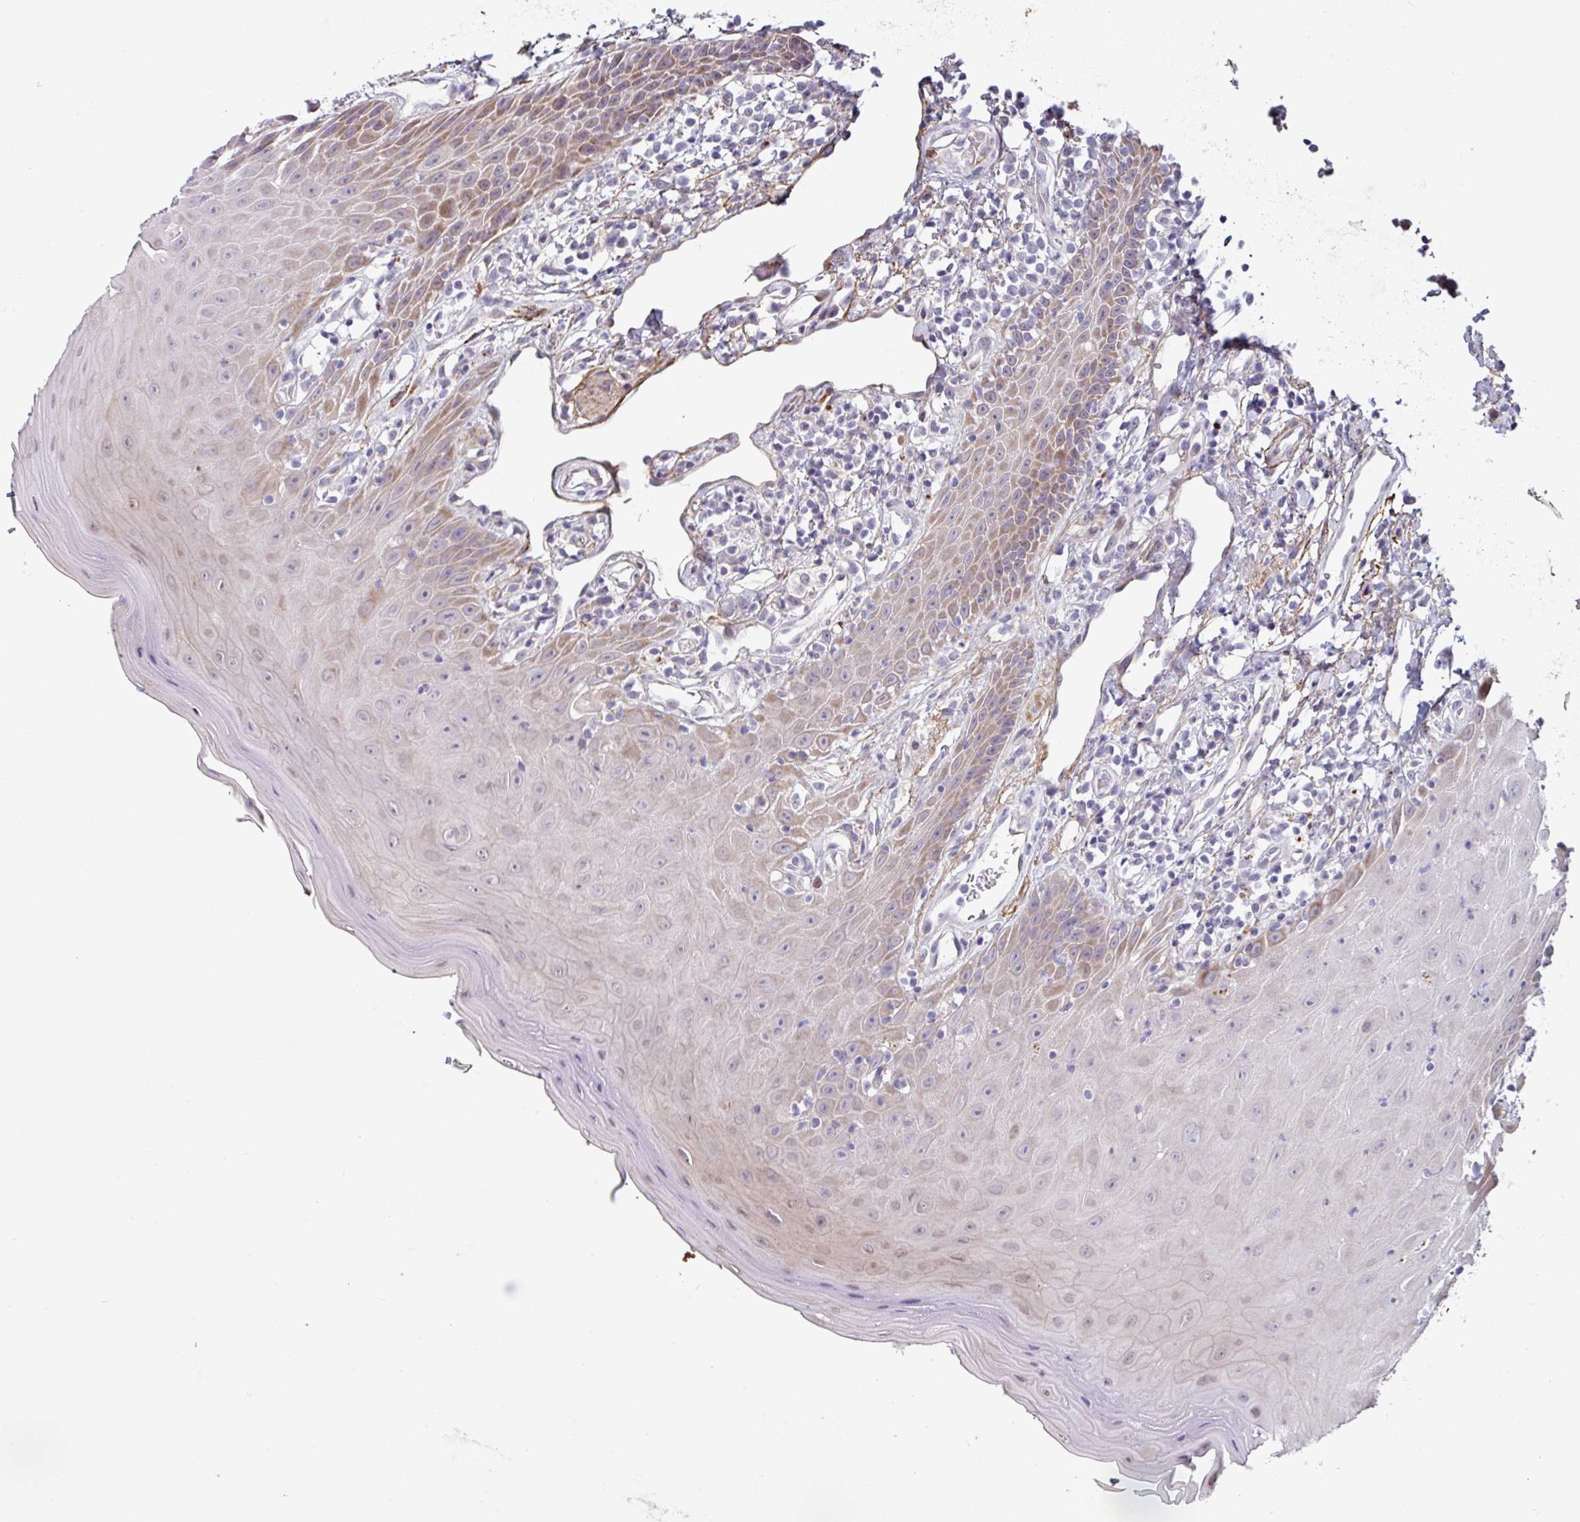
{"staining": {"intensity": "moderate", "quantity": "<25%", "location": "cytoplasmic/membranous"}, "tissue": "oral mucosa", "cell_type": "Squamous epithelial cells", "image_type": "normal", "snomed": [{"axis": "morphology", "description": "Normal tissue, NOS"}, {"axis": "topography", "description": "Oral tissue"}, {"axis": "topography", "description": "Tounge, NOS"}], "caption": "Immunohistochemical staining of benign human oral mucosa displays <25% levels of moderate cytoplasmic/membranous protein expression in approximately <25% of squamous epithelial cells. (DAB IHC with brightfield microscopy, high magnification).", "gene": "C2orf16", "patient": {"sex": "female", "age": 59}}